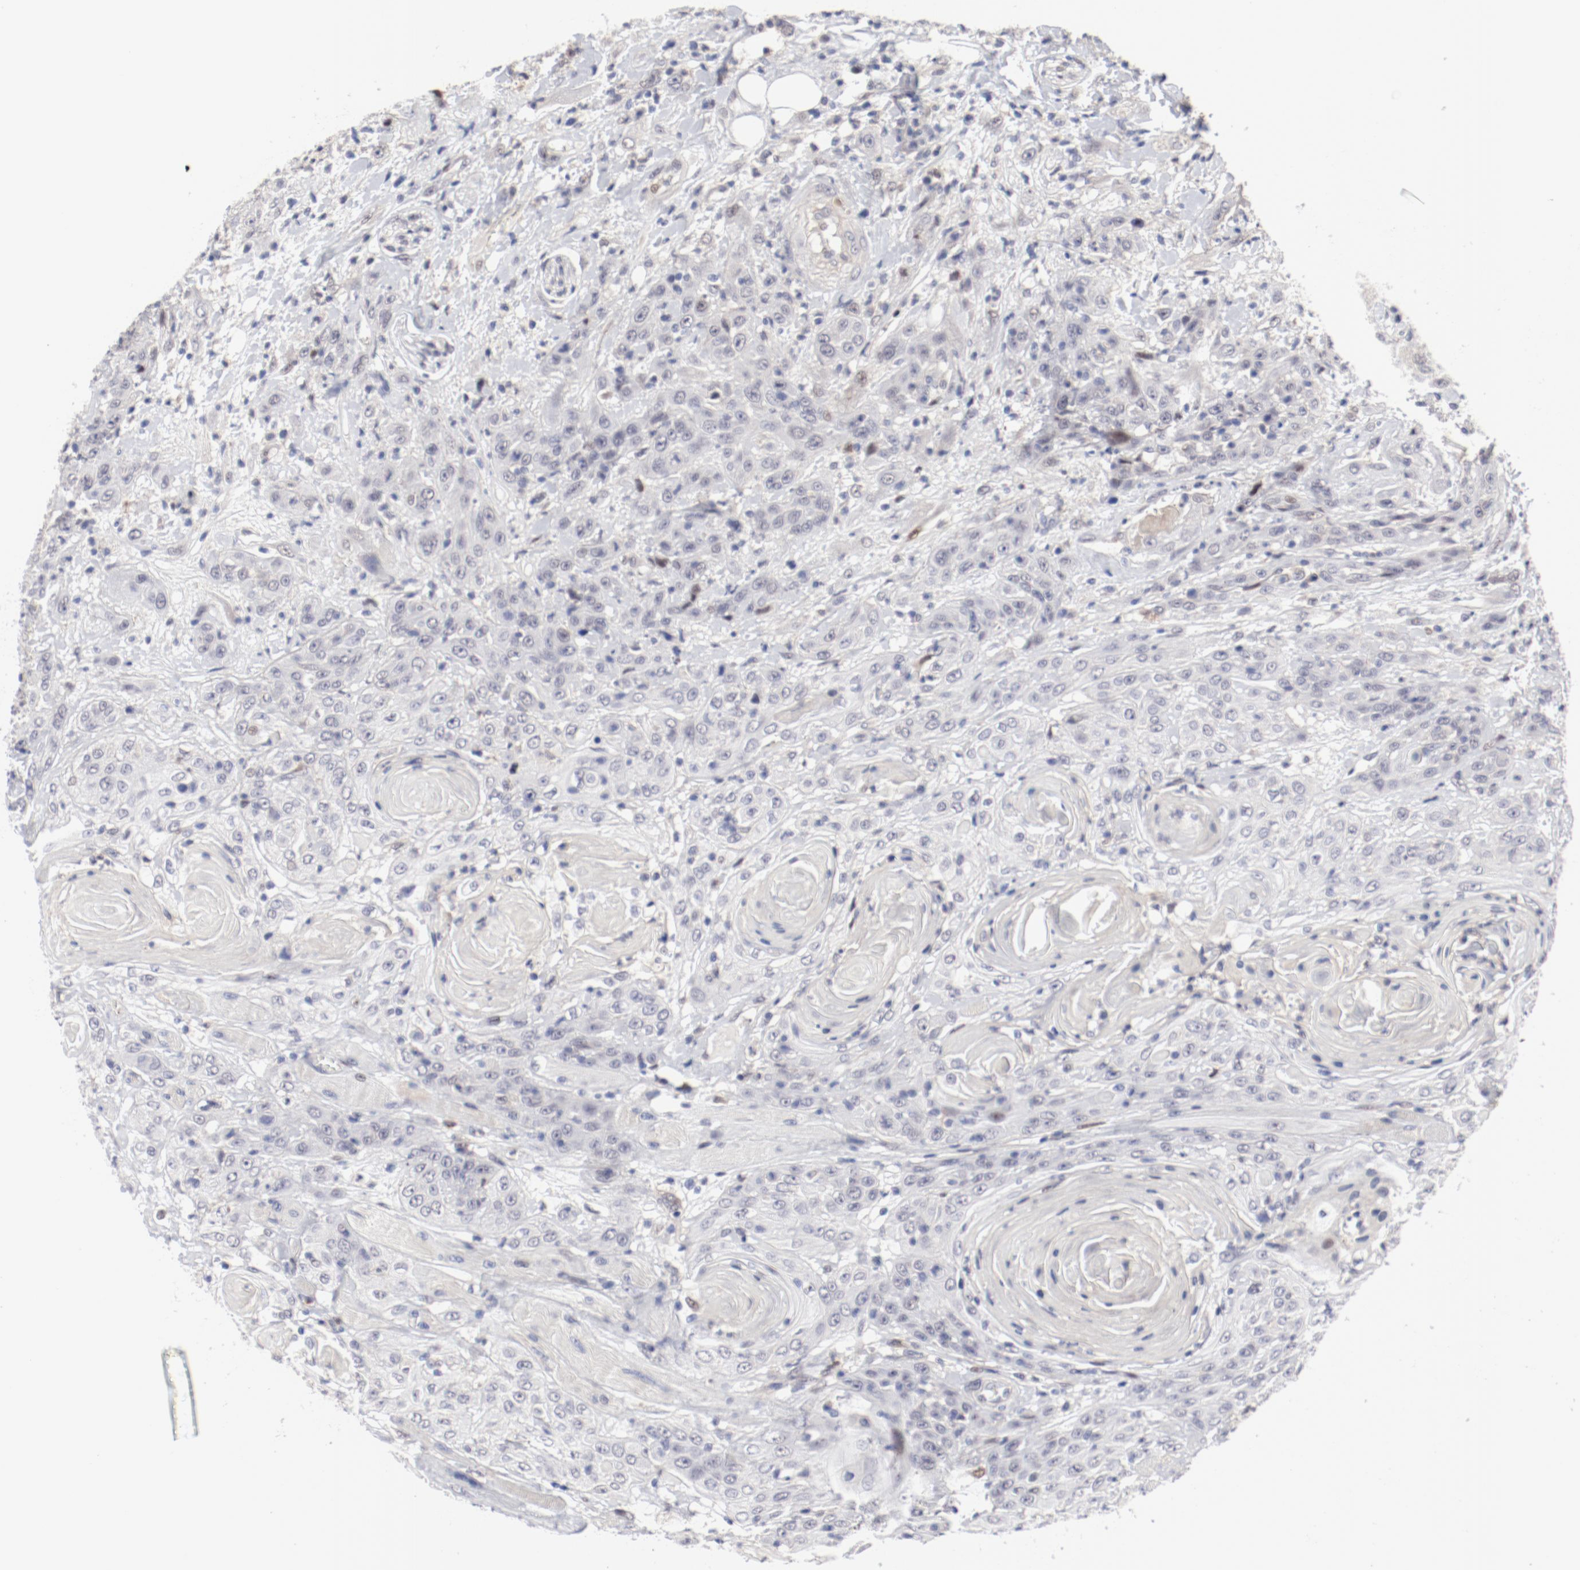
{"staining": {"intensity": "negative", "quantity": "none", "location": "none"}, "tissue": "head and neck cancer", "cell_type": "Tumor cells", "image_type": "cancer", "snomed": [{"axis": "morphology", "description": "Squamous cell carcinoma, NOS"}, {"axis": "topography", "description": "Head-Neck"}], "caption": "Immunohistochemistry (IHC) photomicrograph of neoplastic tissue: head and neck cancer (squamous cell carcinoma) stained with DAB (3,3'-diaminobenzidine) reveals no significant protein staining in tumor cells.", "gene": "FSCB", "patient": {"sex": "female", "age": 84}}